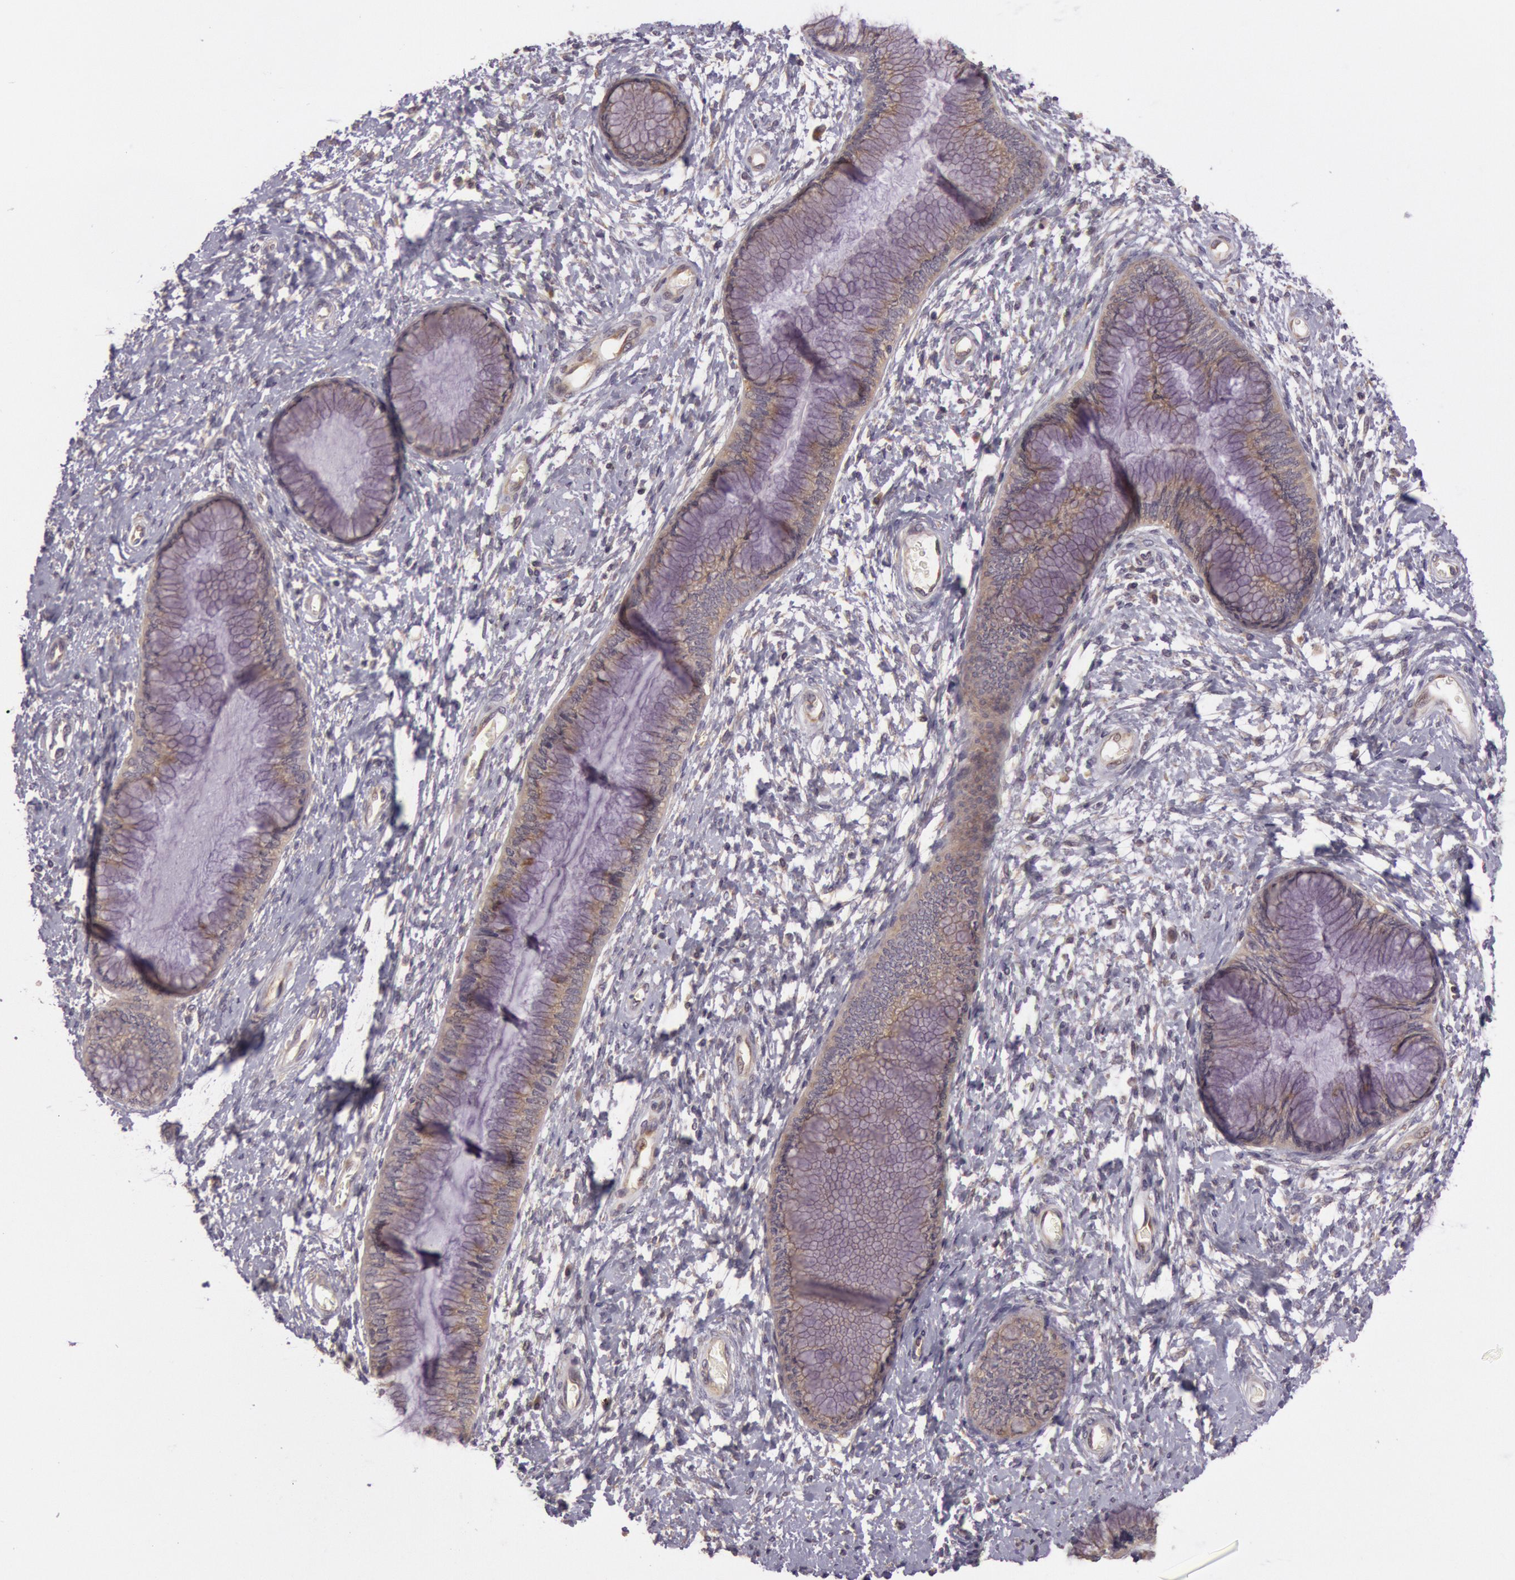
{"staining": {"intensity": "weak", "quantity": ">75%", "location": "cytoplasmic/membranous"}, "tissue": "cervix", "cell_type": "Glandular cells", "image_type": "normal", "snomed": [{"axis": "morphology", "description": "Normal tissue, NOS"}, {"axis": "topography", "description": "Cervix"}], "caption": "Immunohistochemical staining of unremarkable cervix shows weak cytoplasmic/membranous protein positivity in about >75% of glandular cells.", "gene": "CHUK", "patient": {"sex": "female", "age": 27}}